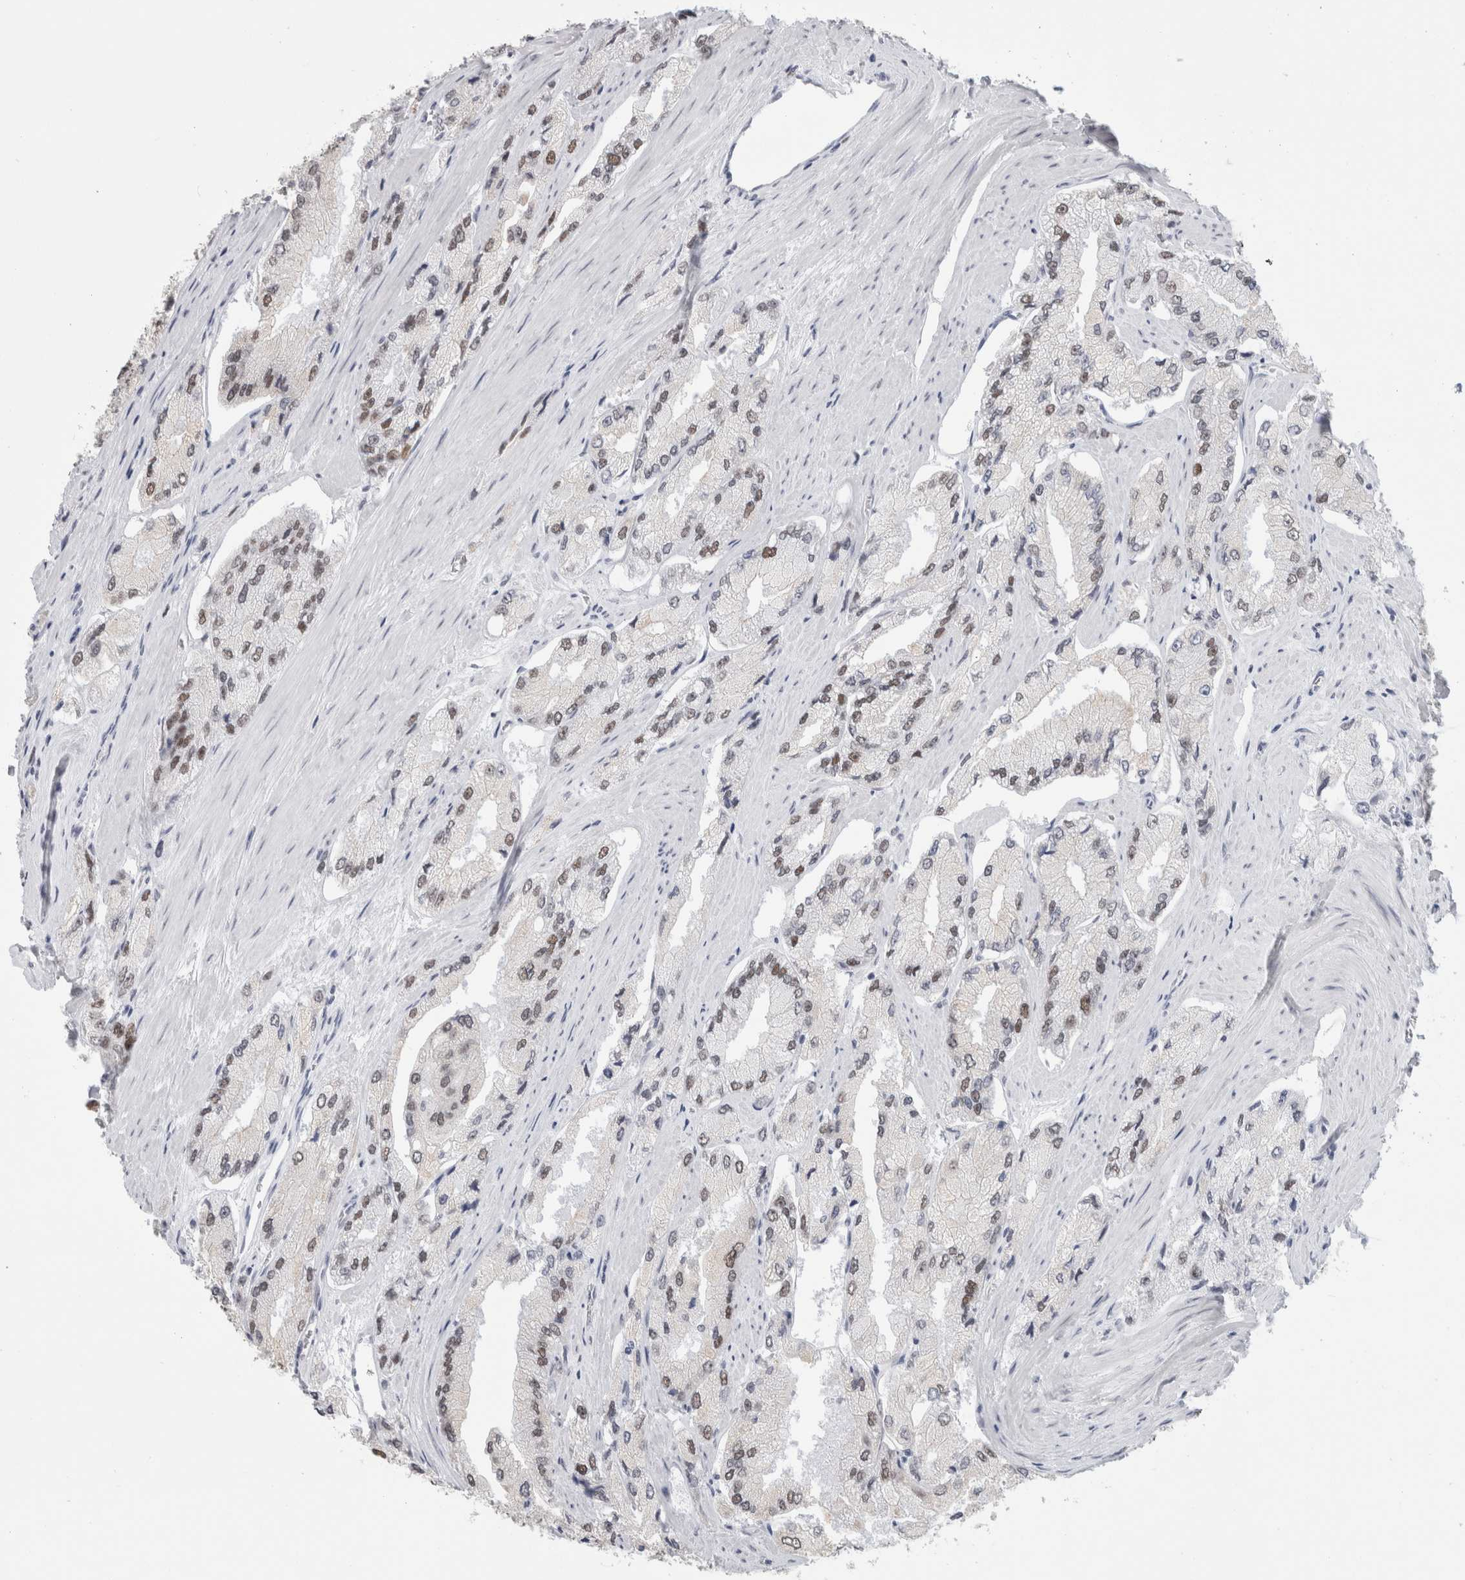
{"staining": {"intensity": "moderate", "quantity": ">75%", "location": "nuclear"}, "tissue": "prostate cancer", "cell_type": "Tumor cells", "image_type": "cancer", "snomed": [{"axis": "morphology", "description": "Adenocarcinoma, High grade"}, {"axis": "topography", "description": "Prostate"}], "caption": "There is medium levels of moderate nuclear expression in tumor cells of prostate cancer (adenocarcinoma (high-grade)), as demonstrated by immunohistochemical staining (brown color).", "gene": "SMARCC1", "patient": {"sex": "male", "age": 58}}